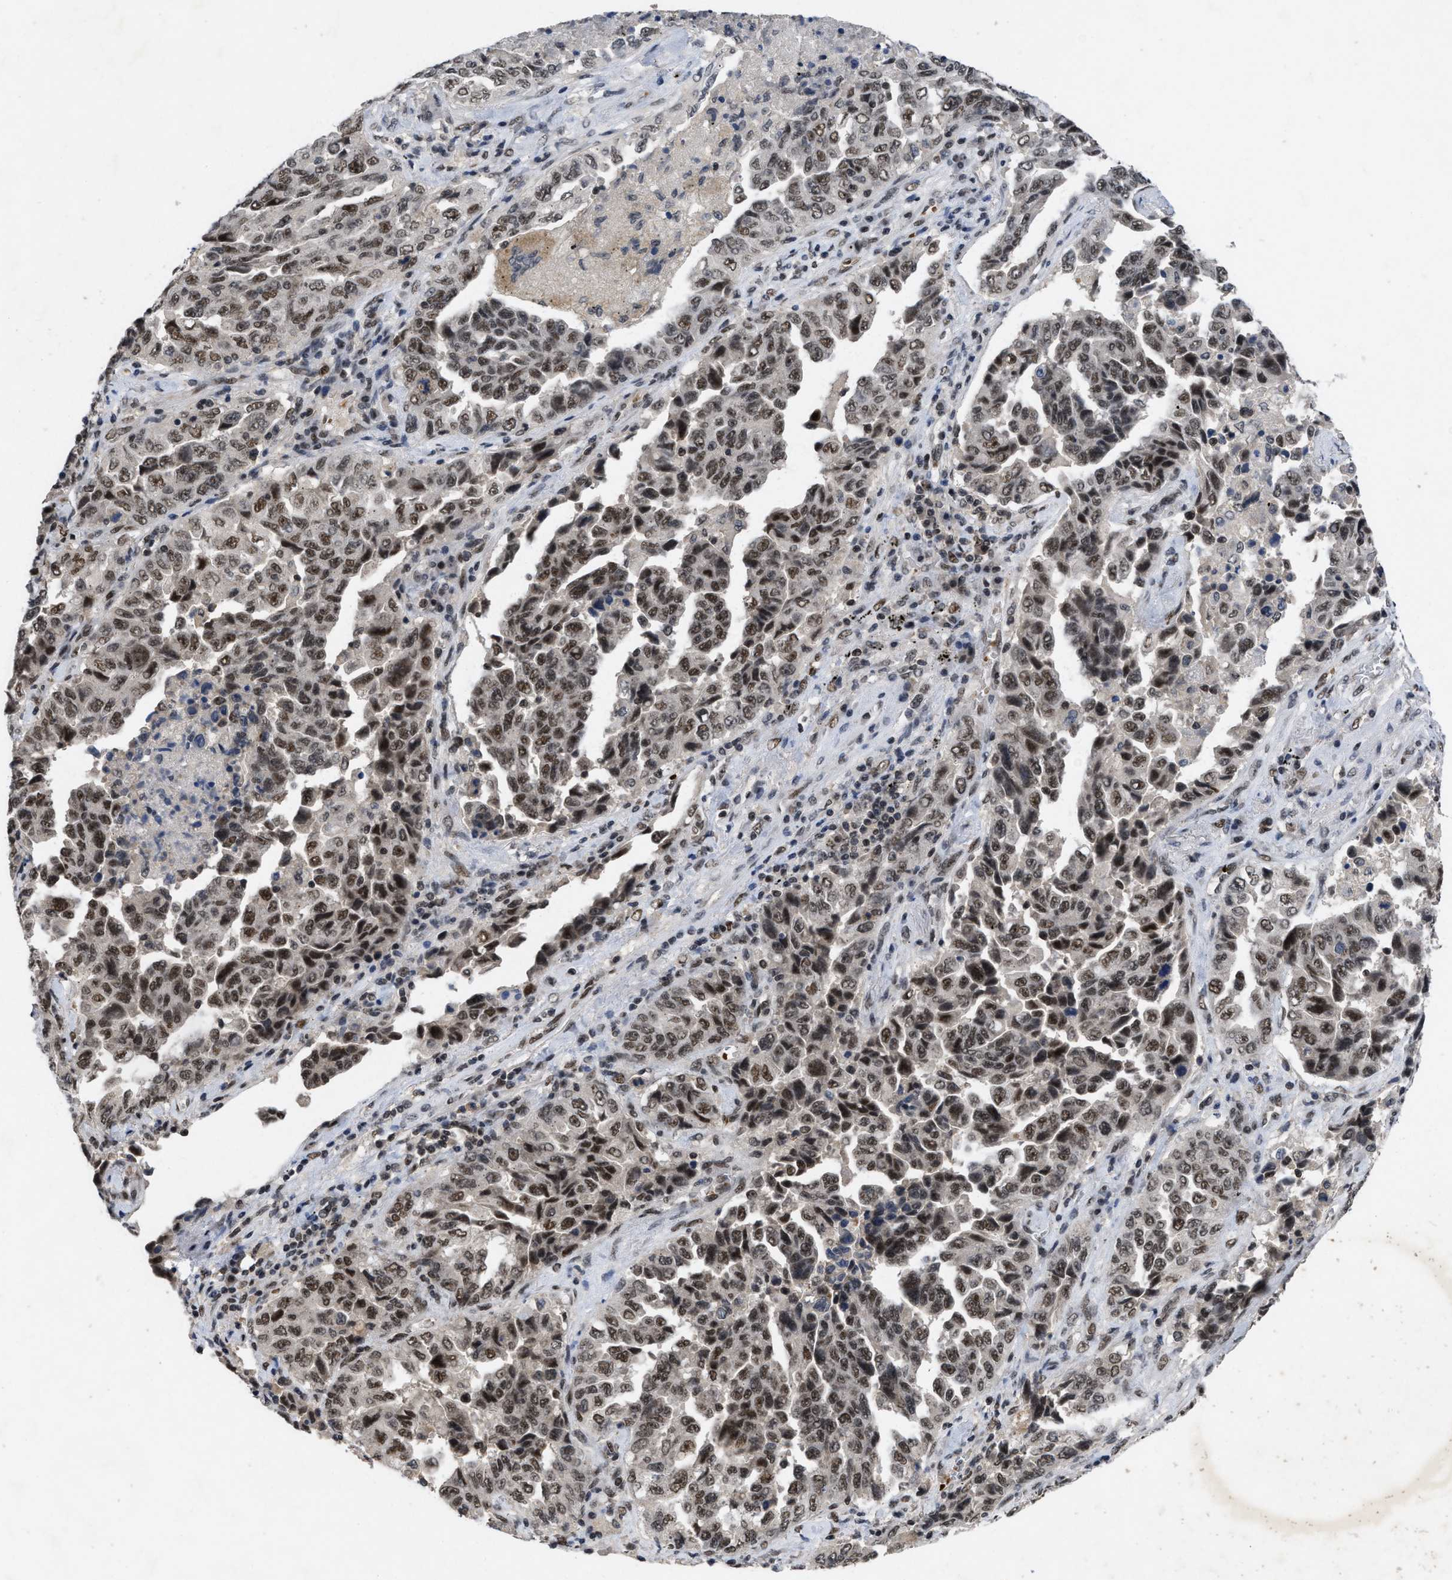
{"staining": {"intensity": "moderate", "quantity": ">75%", "location": "nuclear"}, "tissue": "lung cancer", "cell_type": "Tumor cells", "image_type": "cancer", "snomed": [{"axis": "morphology", "description": "Adenocarcinoma, NOS"}, {"axis": "topography", "description": "Lung"}], "caption": "Tumor cells demonstrate moderate nuclear expression in about >75% of cells in adenocarcinoma (lung).", "gene": "ZNF346", "patient": {"sex": "female", "age": 51}}